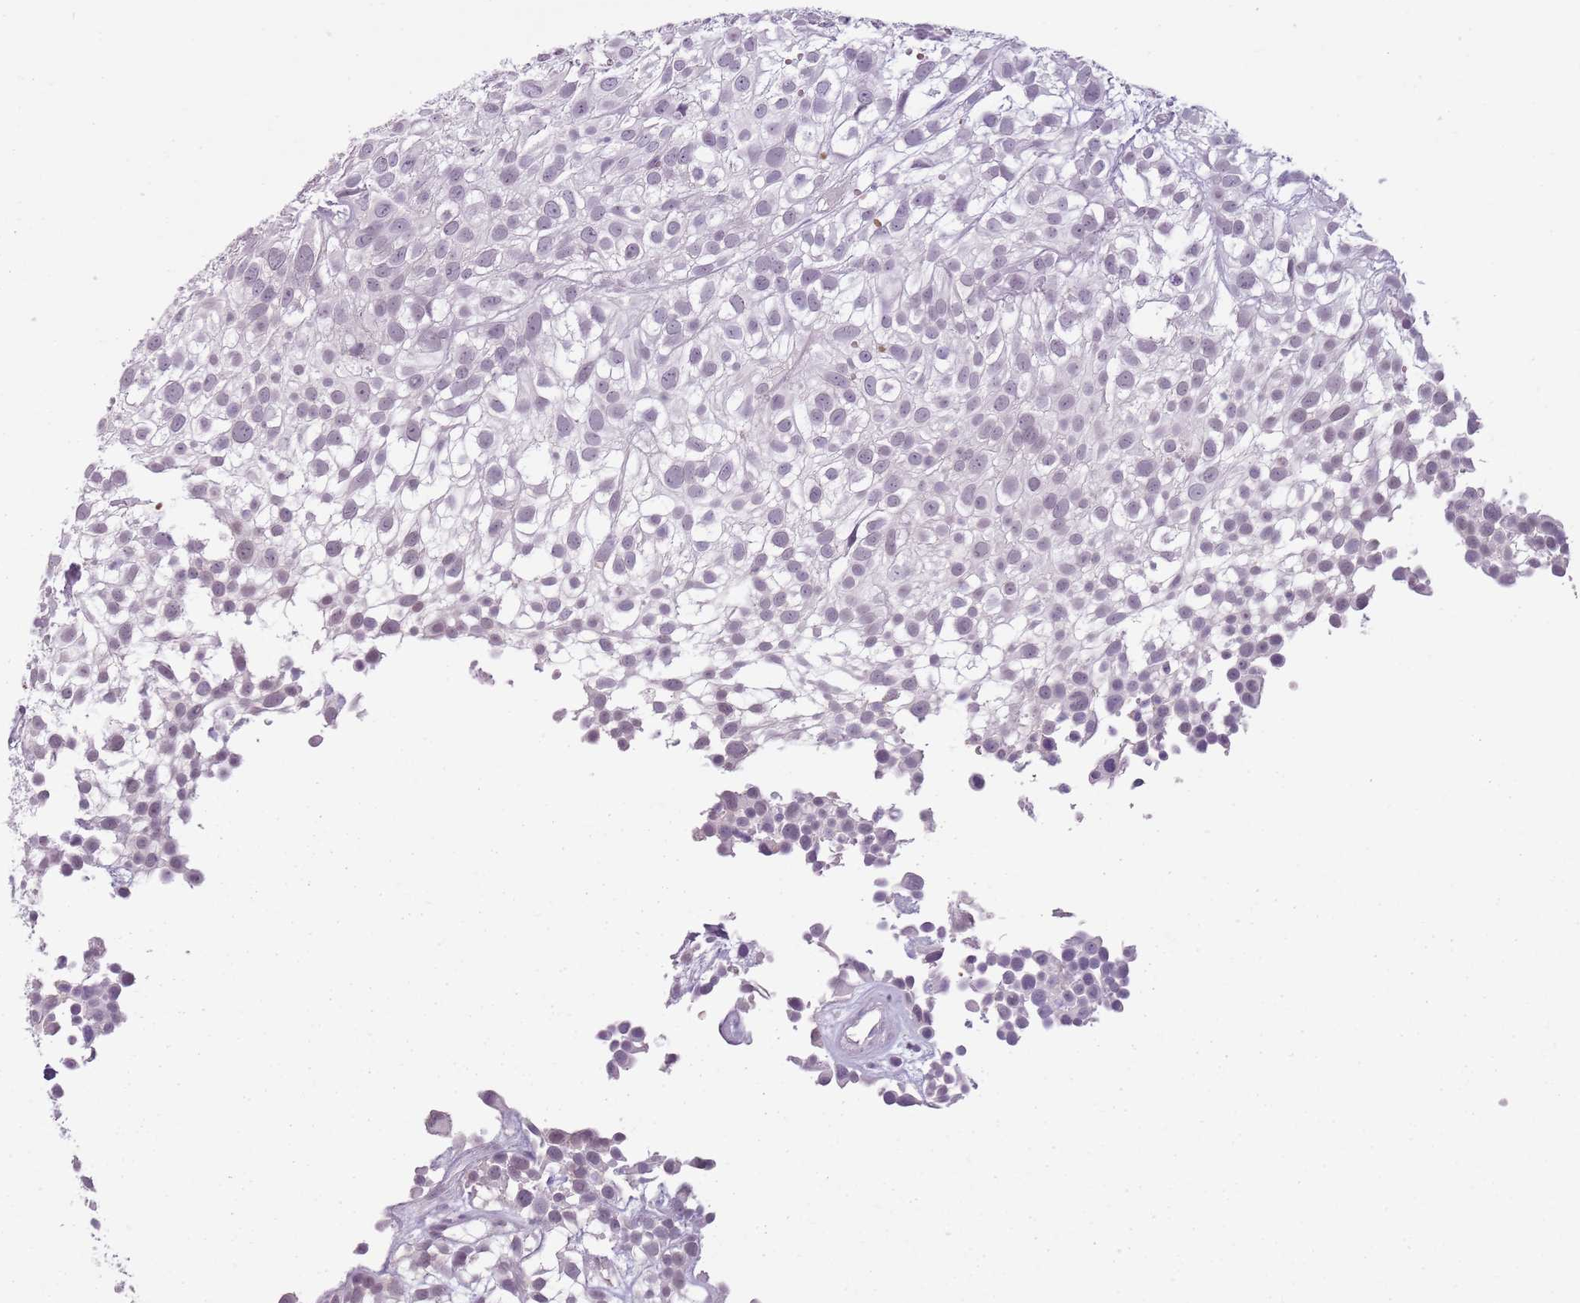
{"staining": {"intensity": "negative", "quantity": "none", "location": "none"}, "tissue": "urothelial cancer", "cell_type": "Tumor cells", "image_type": "cancer", "snomed": [{"axis": "morphology", "description": "Urothelial carcinoma, High grade"}, {"axis": "topography", "description": "Urinary bladder"}], "caption": "Human urothelial cancer stained for a protein using IHC demonstrates no staining in tumor cells.", "gene": "PIEZO1", "patient": {"sex": "male", "age": 56}}